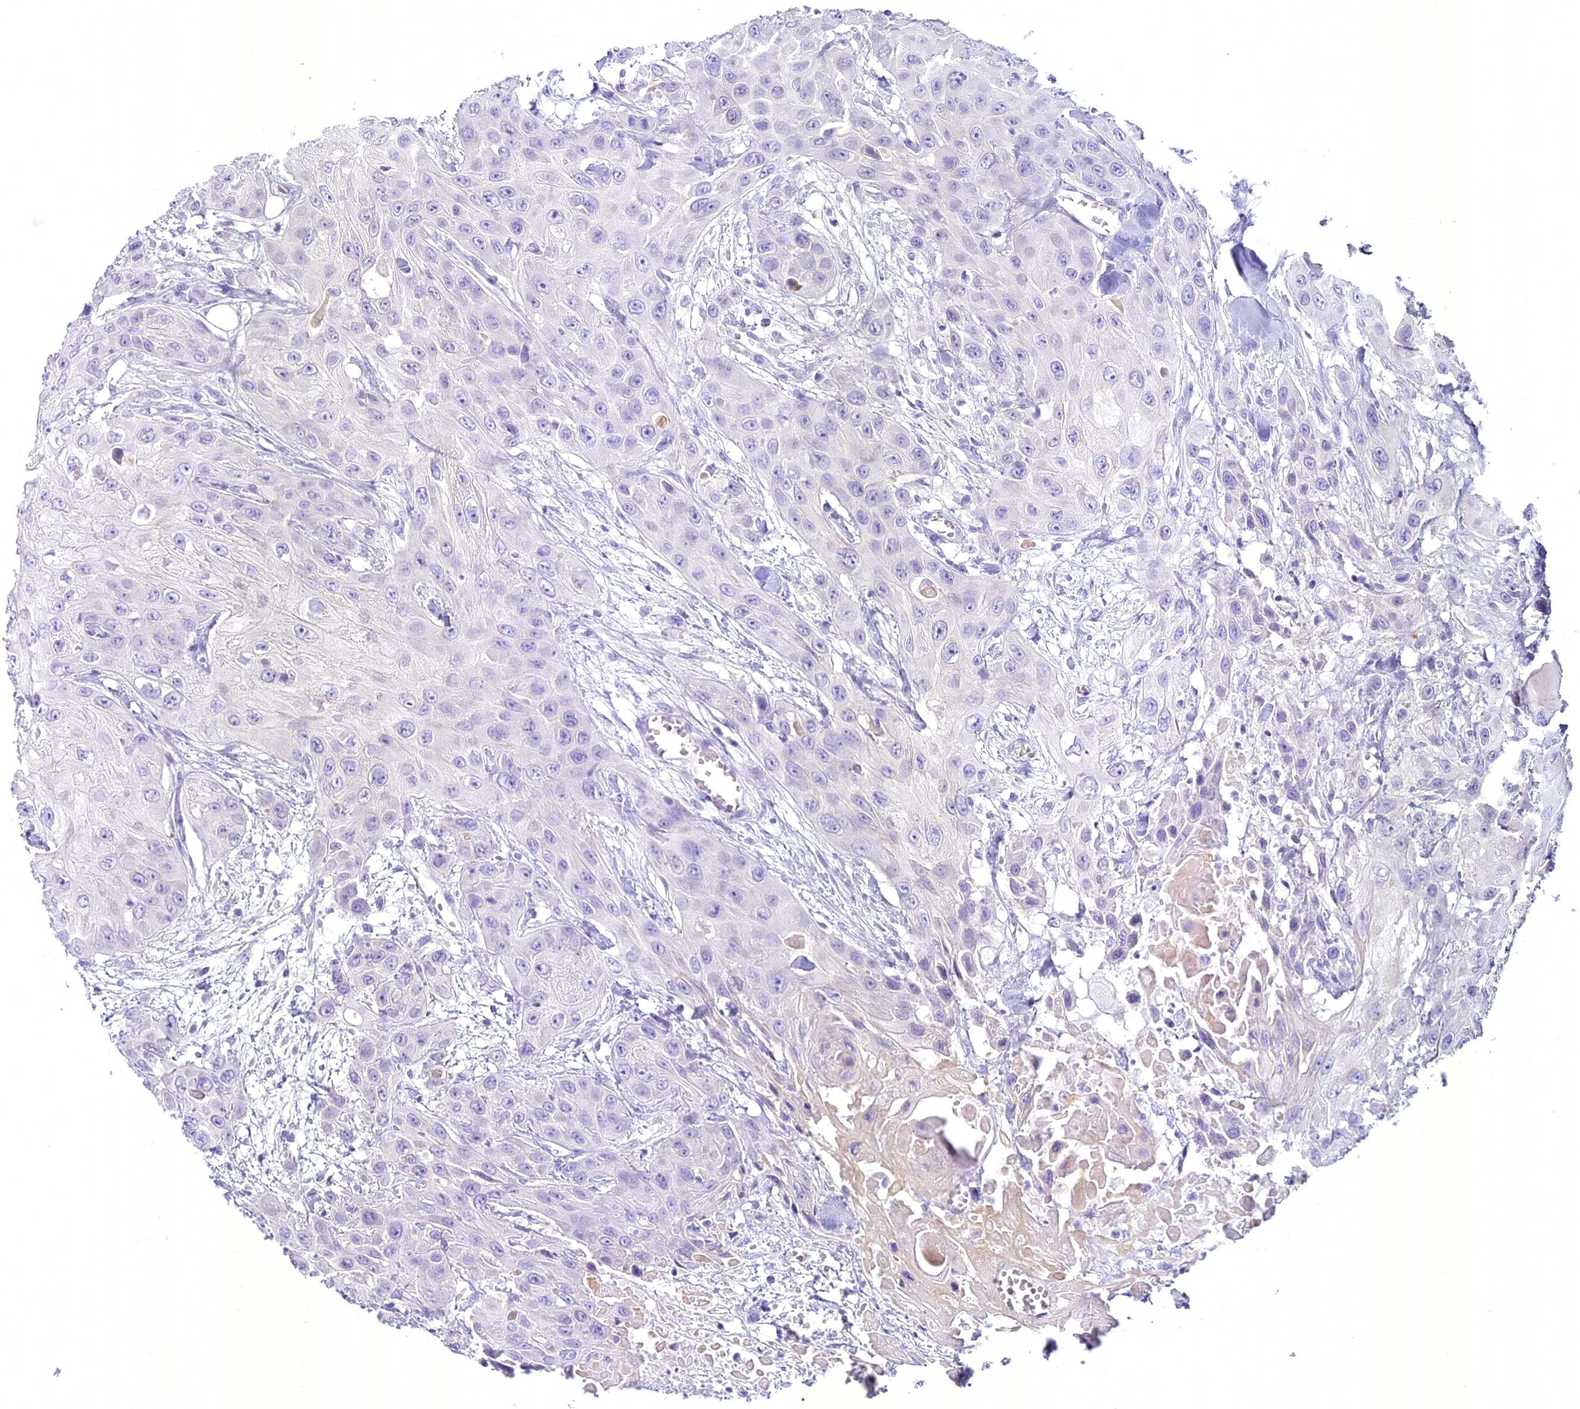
{"staining": {"intensity": "negative", "quantity": "none", "location": "none"}, "tissue": "head and neck cancer", "cell_type": "Tumor cells", "image_type": "cancer", "snomed": [{"axis": "morphology", "description": "Squamous cell carcinoma, NOS"}, {"axis": "topography", "description": "Head-Neck"}], "caption": "This is an IHC histopathology image of squamous cell carcinoma (head and neck). There is no positivity in tumor cells.", "gene": "UNC80", "patient": {"sex": "male", "age": 81}}